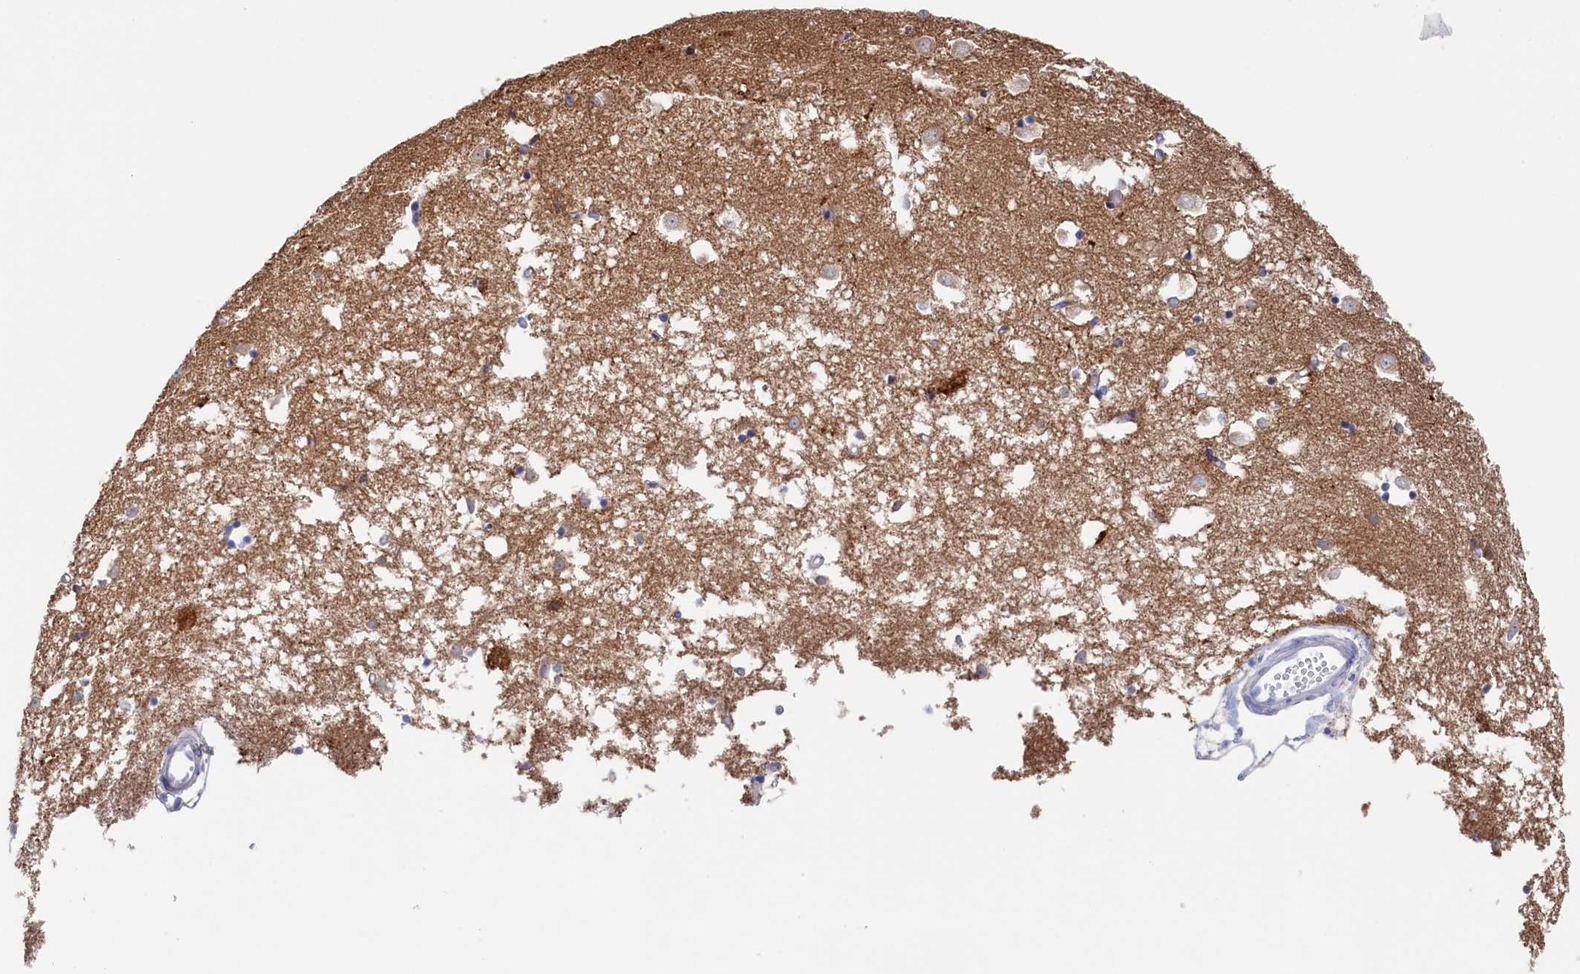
{"staining": {"intensity": "weak", "quantity": "<25%", "location": "cytoplasmic/membranous"}, "tissue": "caudate", "cell_type": "Glial cells", "image_type": "normal", "snomed": [{"axis": "morphology", "description": "Normal tissue, NOS"}, {"axis": "topography", "description": "Lateral ventricle wall"}], "caption": "Immunohistochemical staining of benign caudate exhibits no significant staining in glial cells. (Stains: DAB IHC with hematoxylin counter stain, Microscopy: brightfield microscopy at high magnification).", "gene": "TMOD2", "patient": {"sex": "male", "age": 45}}